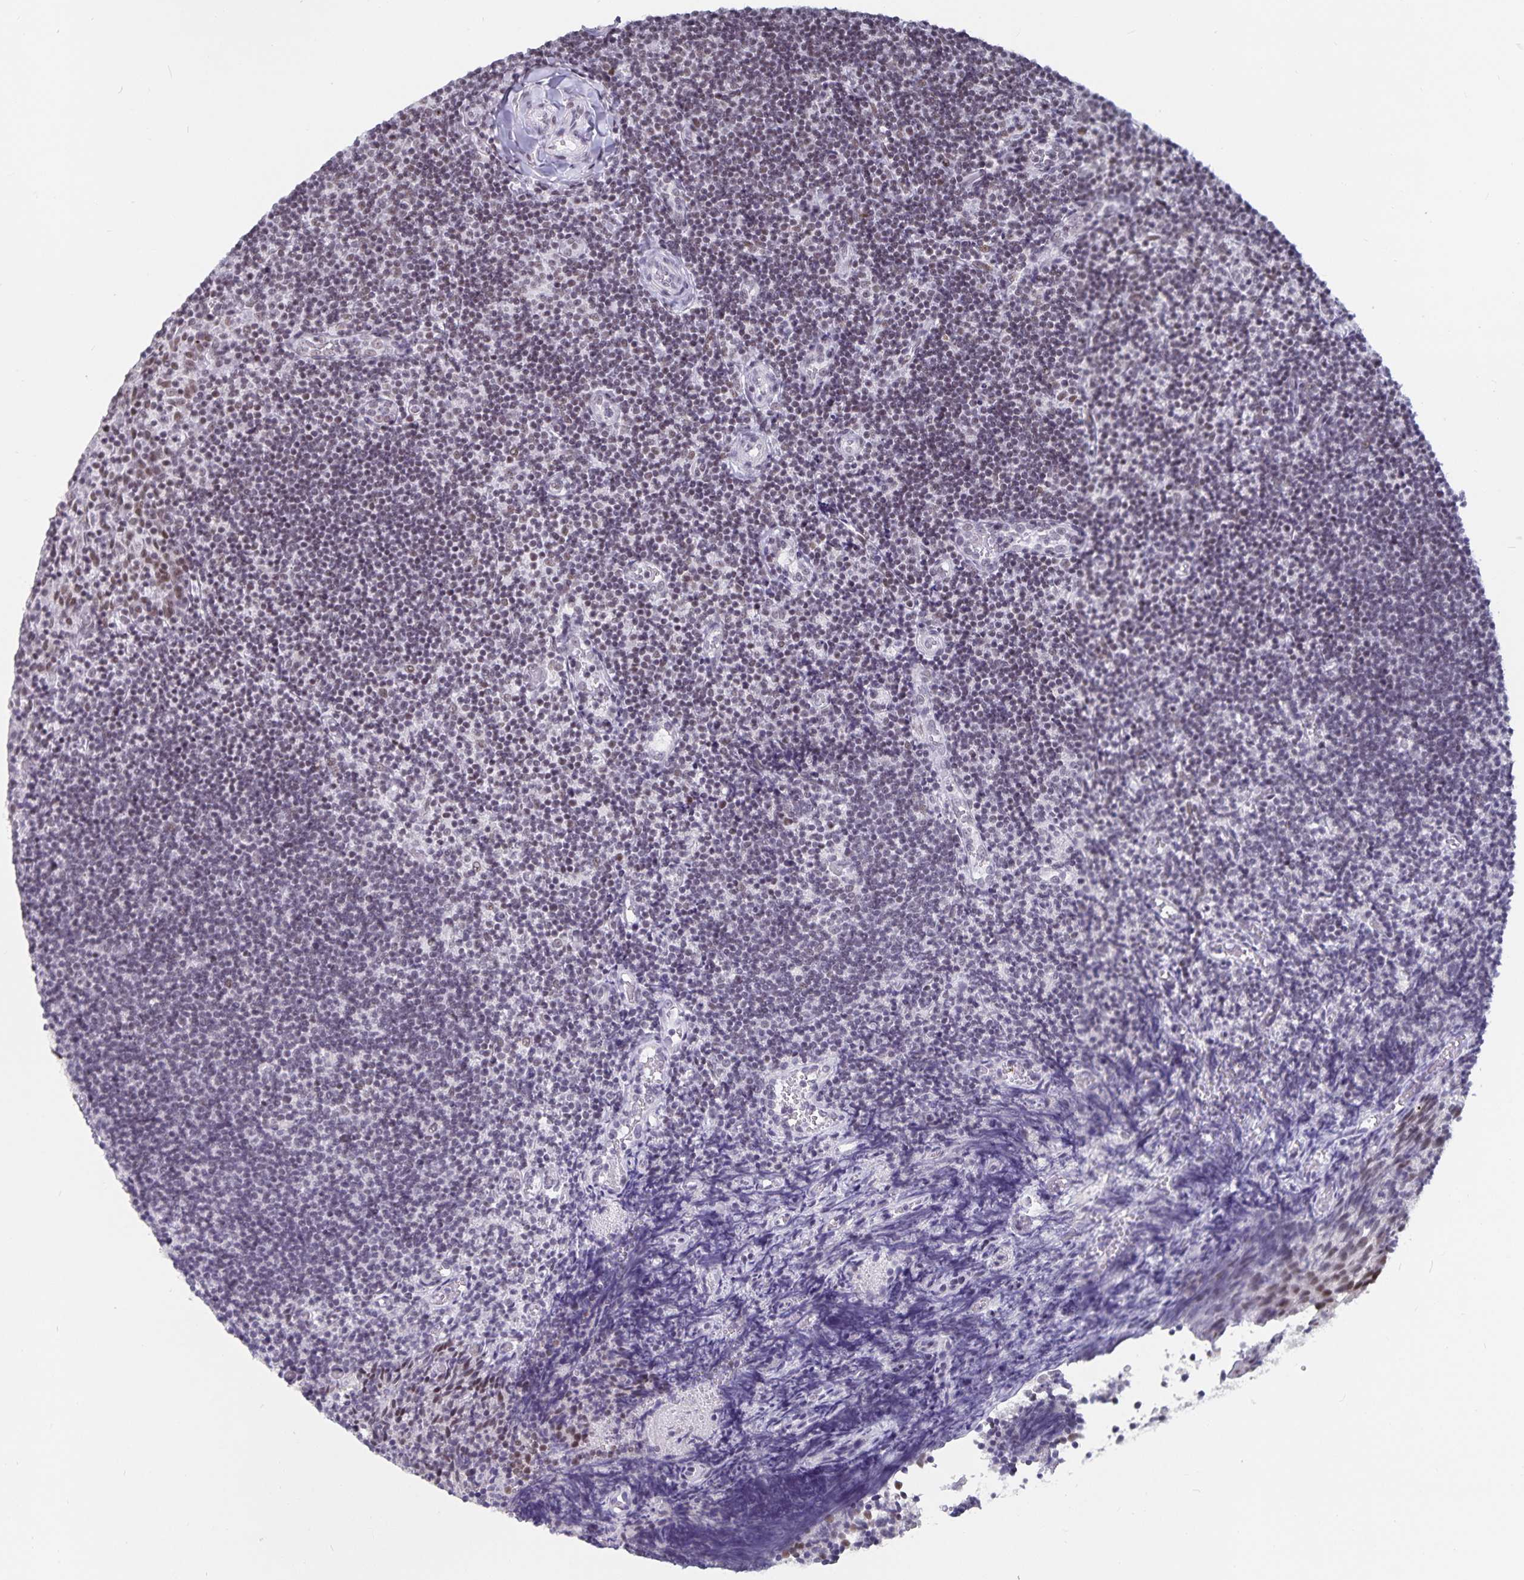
{"staining": {"intensity": "moderate", "quantity": "25%-75%", "location": "nuclear"}, "tissue": "tonsil", "cell_type": "Germinal center cells", "image_type": "normal", "snomed": [{"axis": "morphology", "description": "Normal tissue, NOS"}, {"axis": "topography", "description": "Tonsil"}], "caption": "Protein positivity by IHC shows moderate nuclear expression in about 25%-75% of germinal center cells in benign tonsil. Nuclei are stained in blue.", "gene": "PBX2", "patient": {"sex": "female", "age": 10}}